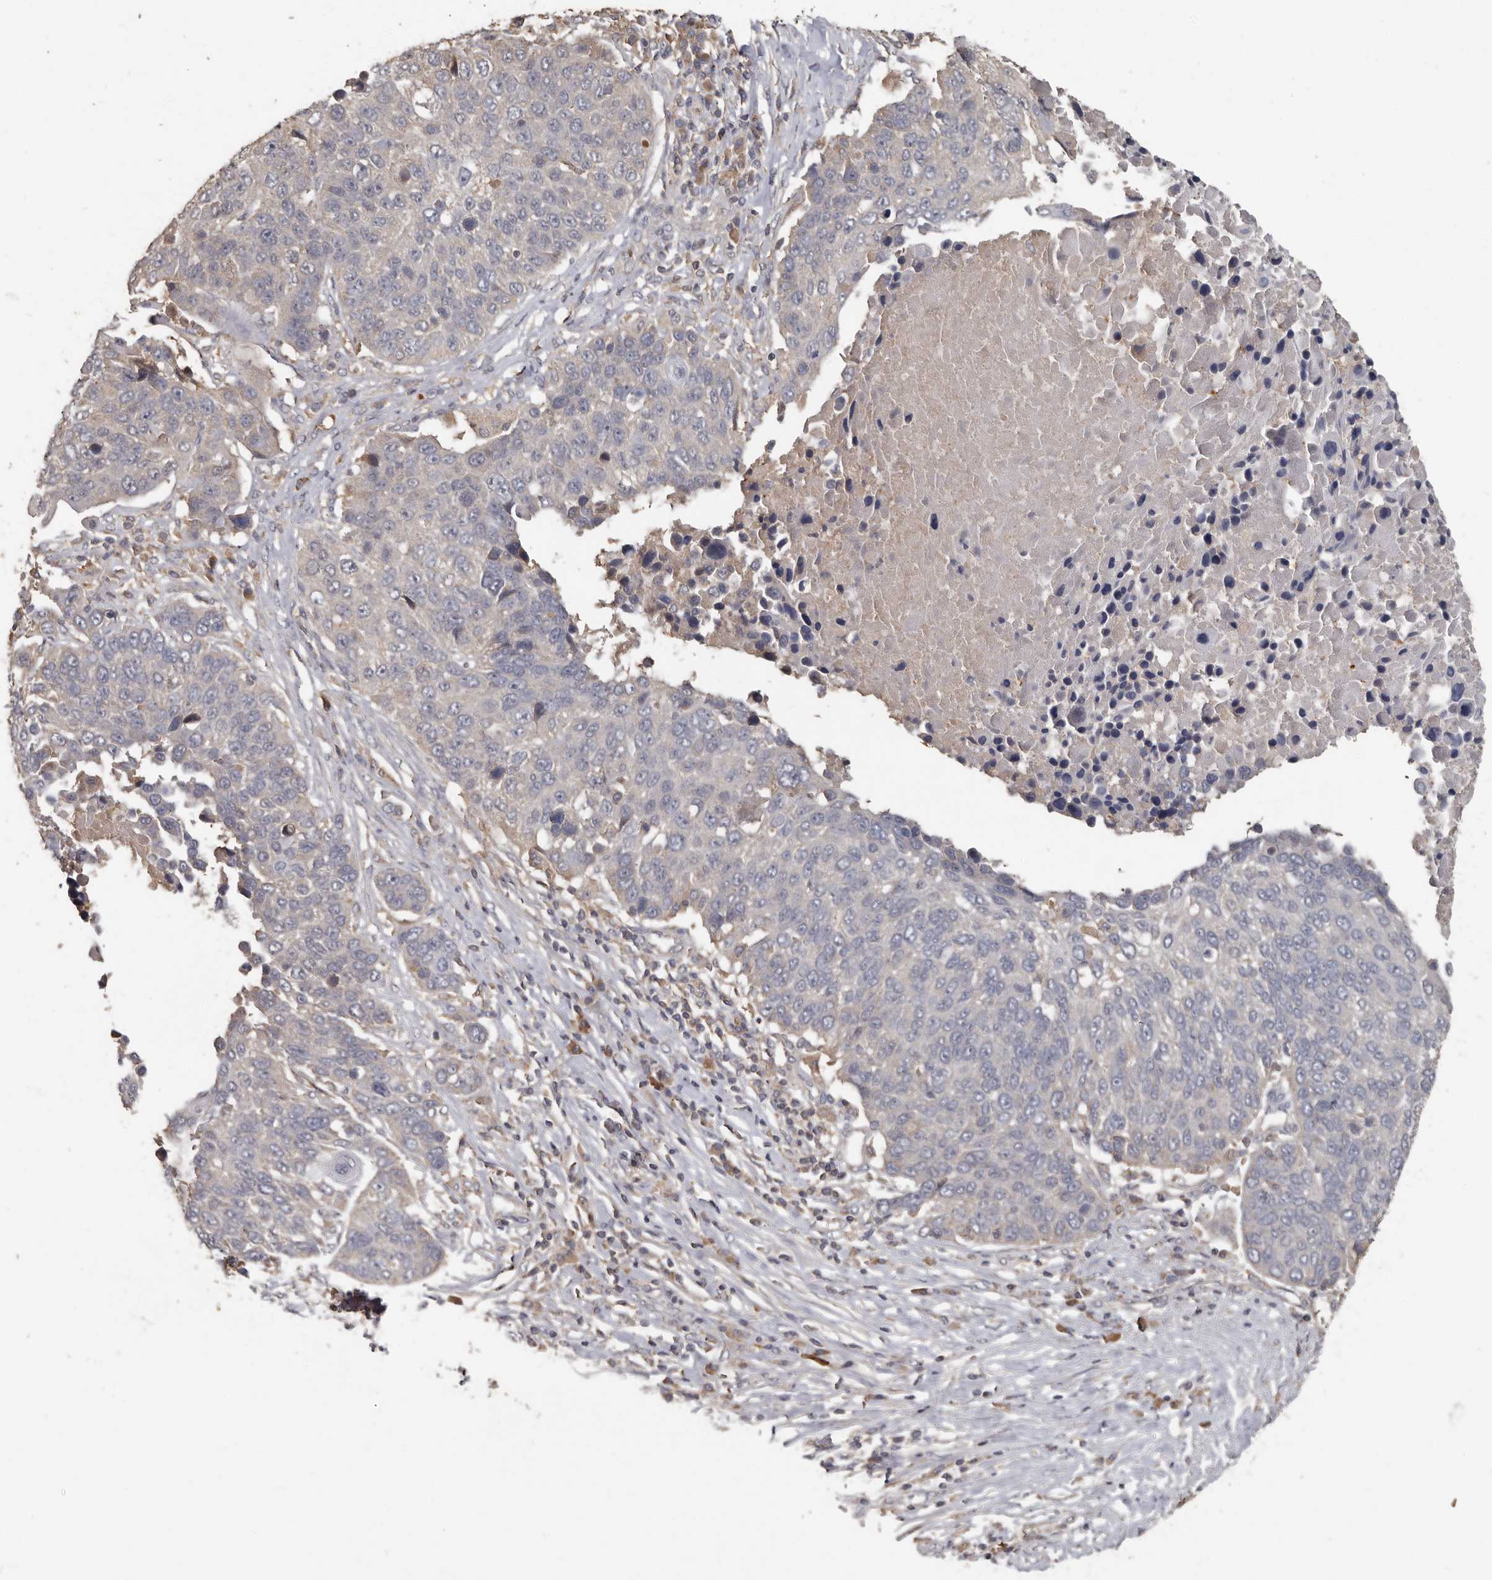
{"staining": {"intensity": "negative", "quantity": "none", "location": "none"}, "tissue": "lung cancer", "cell_type": "Tumor cells", "image_type": "cancer", "snomed": [{"axis": "morphology", "description": "Squamous cell carcinoma, NOS"}, {"axis": "topography", "description": "Lung"}], "caption": "DAB immunohistochemical staining of human lung squamous cell carcinoma shows no significant expression in tumor cells.", "gene": "KIF26B", "patient": {"sex": "male", "age": 66}}